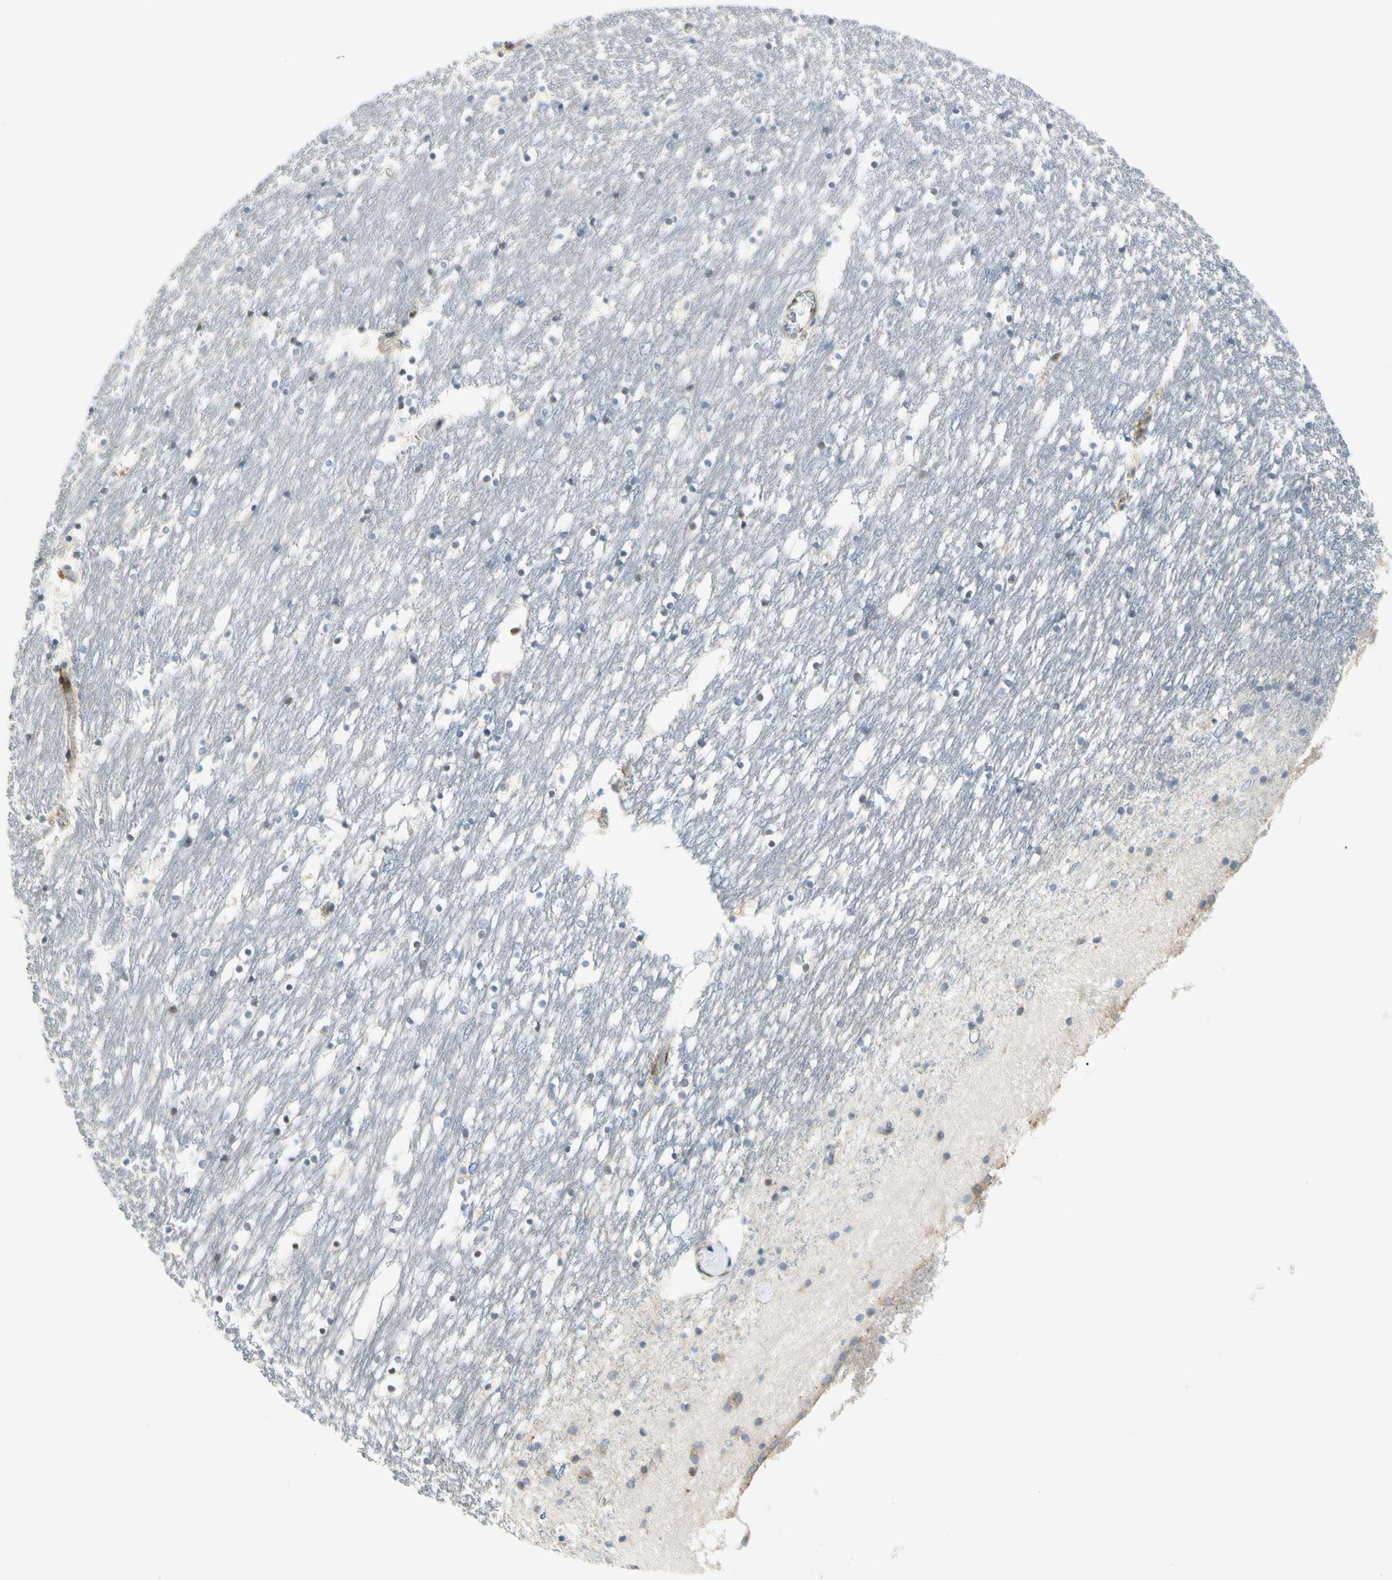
{"staining": {"intensity": "negative", "quantity": "none", "location": "none"}, "tissue": "caudate", "cell_type": "Glial cells", "image_type": "normal", "snomed": [{"axis": "morphology", "description": "Normal tissue, NOS"}, {"axis": "topography", "description": "Lateral ventricle wall"}], "caption": "This micrograph is of unremarkable caudate stained with immunohistochemistry to label a protein in brown with the nuclei are counter-stained blue. There is no staining in glial cells. (DAB (3,3'-diaminobenzidine) IHC visualized using brightfield microscopy, high magnification).", "gene": "NPDC1", "patient": {"sex": "male", "age": 45}}